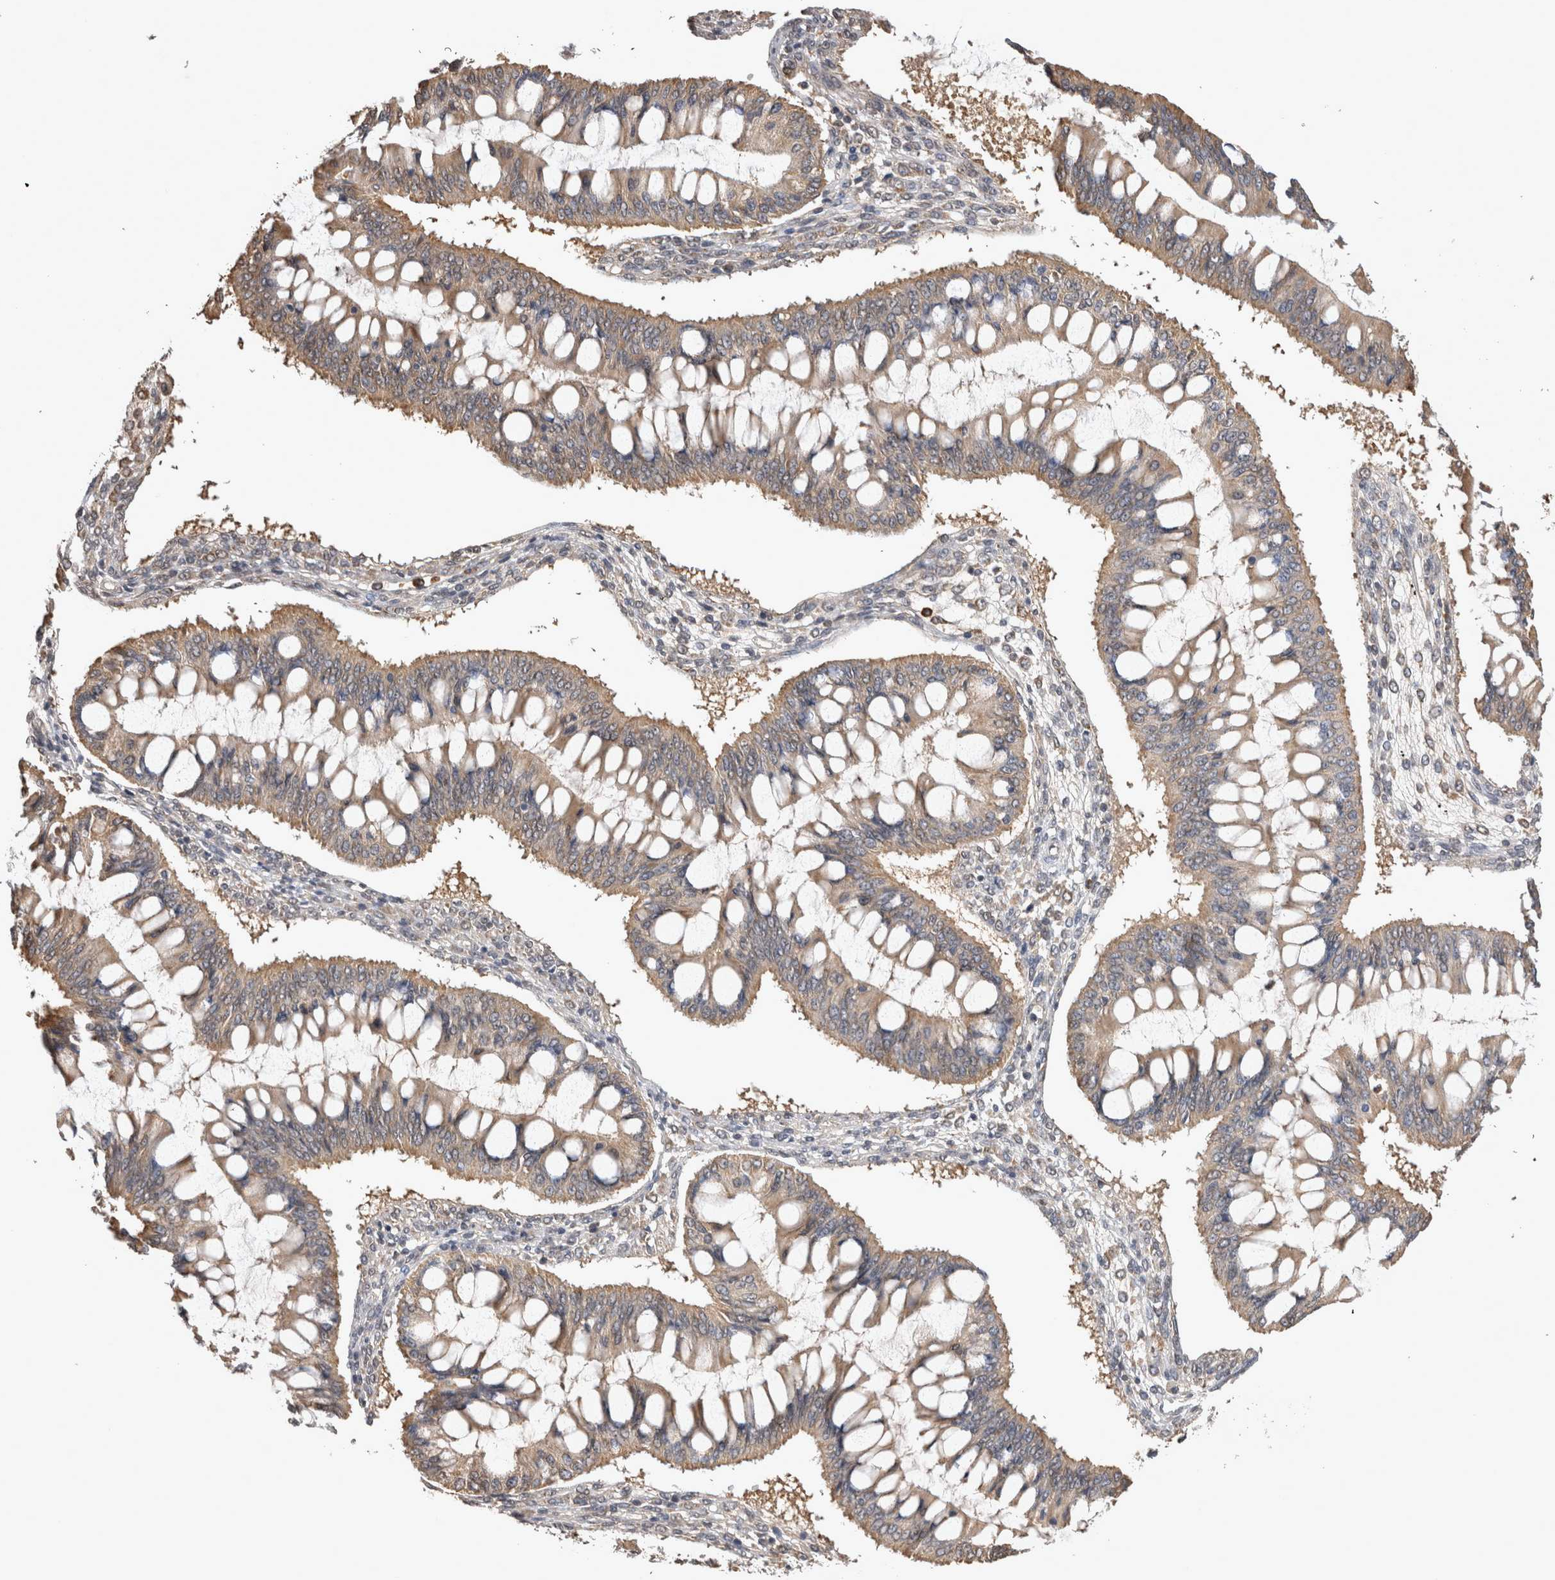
{"staining": {"intensity": "weak", "quantity": "25%-75%", "location": "cytoplasmic/membranous"}, "tissue": "ovarian cancer", "cell_type": "Tumor cells", "image_type": "cancer", "snomed": [{"axis": "morphology", "description": "Cystadenocarcinoma, mucinous, NOS"}, {"axis": "topography", "description": "Ovary"}], "caption": "Ovarian cancer (mucinous cystadenocarcinoma) was stained to show a protein in brown. There is low levels of weak cytoplasmic/membranous staining in about 25%-75% of tumor cells.", "gene": "PREP", "patient": {"sex": "female", "age": 73}}